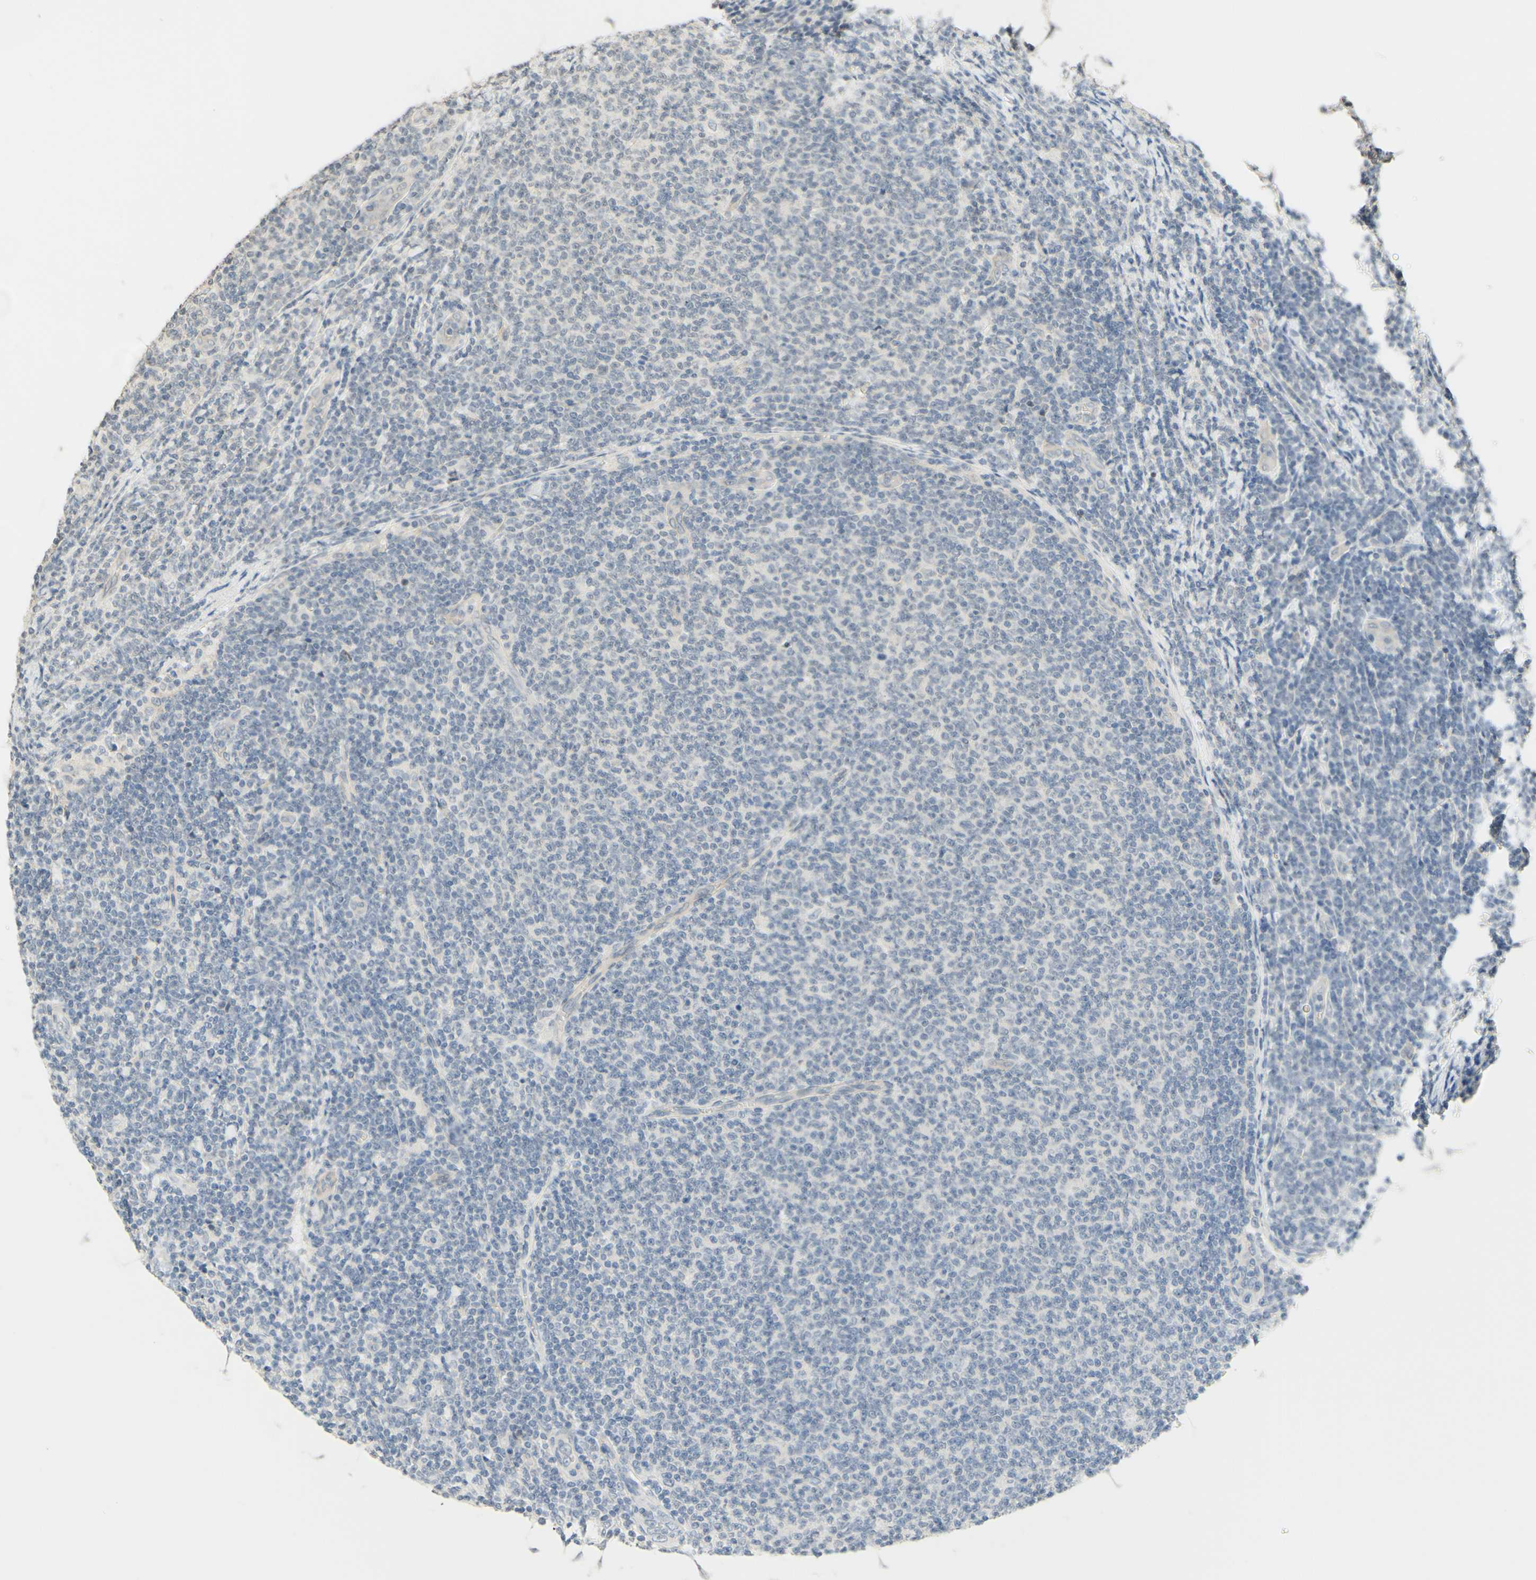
{"staining": {"intensity": "negative", "quantity": "none", "location": "none"}, "tissue": "lymphoma", "cell_type": "Tumor cells", "image_type": "cancer", "snomed": [{"axis": "morphology", "description": "Malignant lymphoma, non-Hodgkin's type, Low grade"}, {"axis": "topography", "description": "Lymph node"}], "caption": "IHC histopathology image of neoplastic tissue: human malignant lymphoma, non-Hodgkin's type (low-grade) stained with DAB (3,3'-diaminobenzidine) shows no significant protein positivity in tumor cells.", "gene": "MAG", "patient": {"sex": "male", "age": 66}}